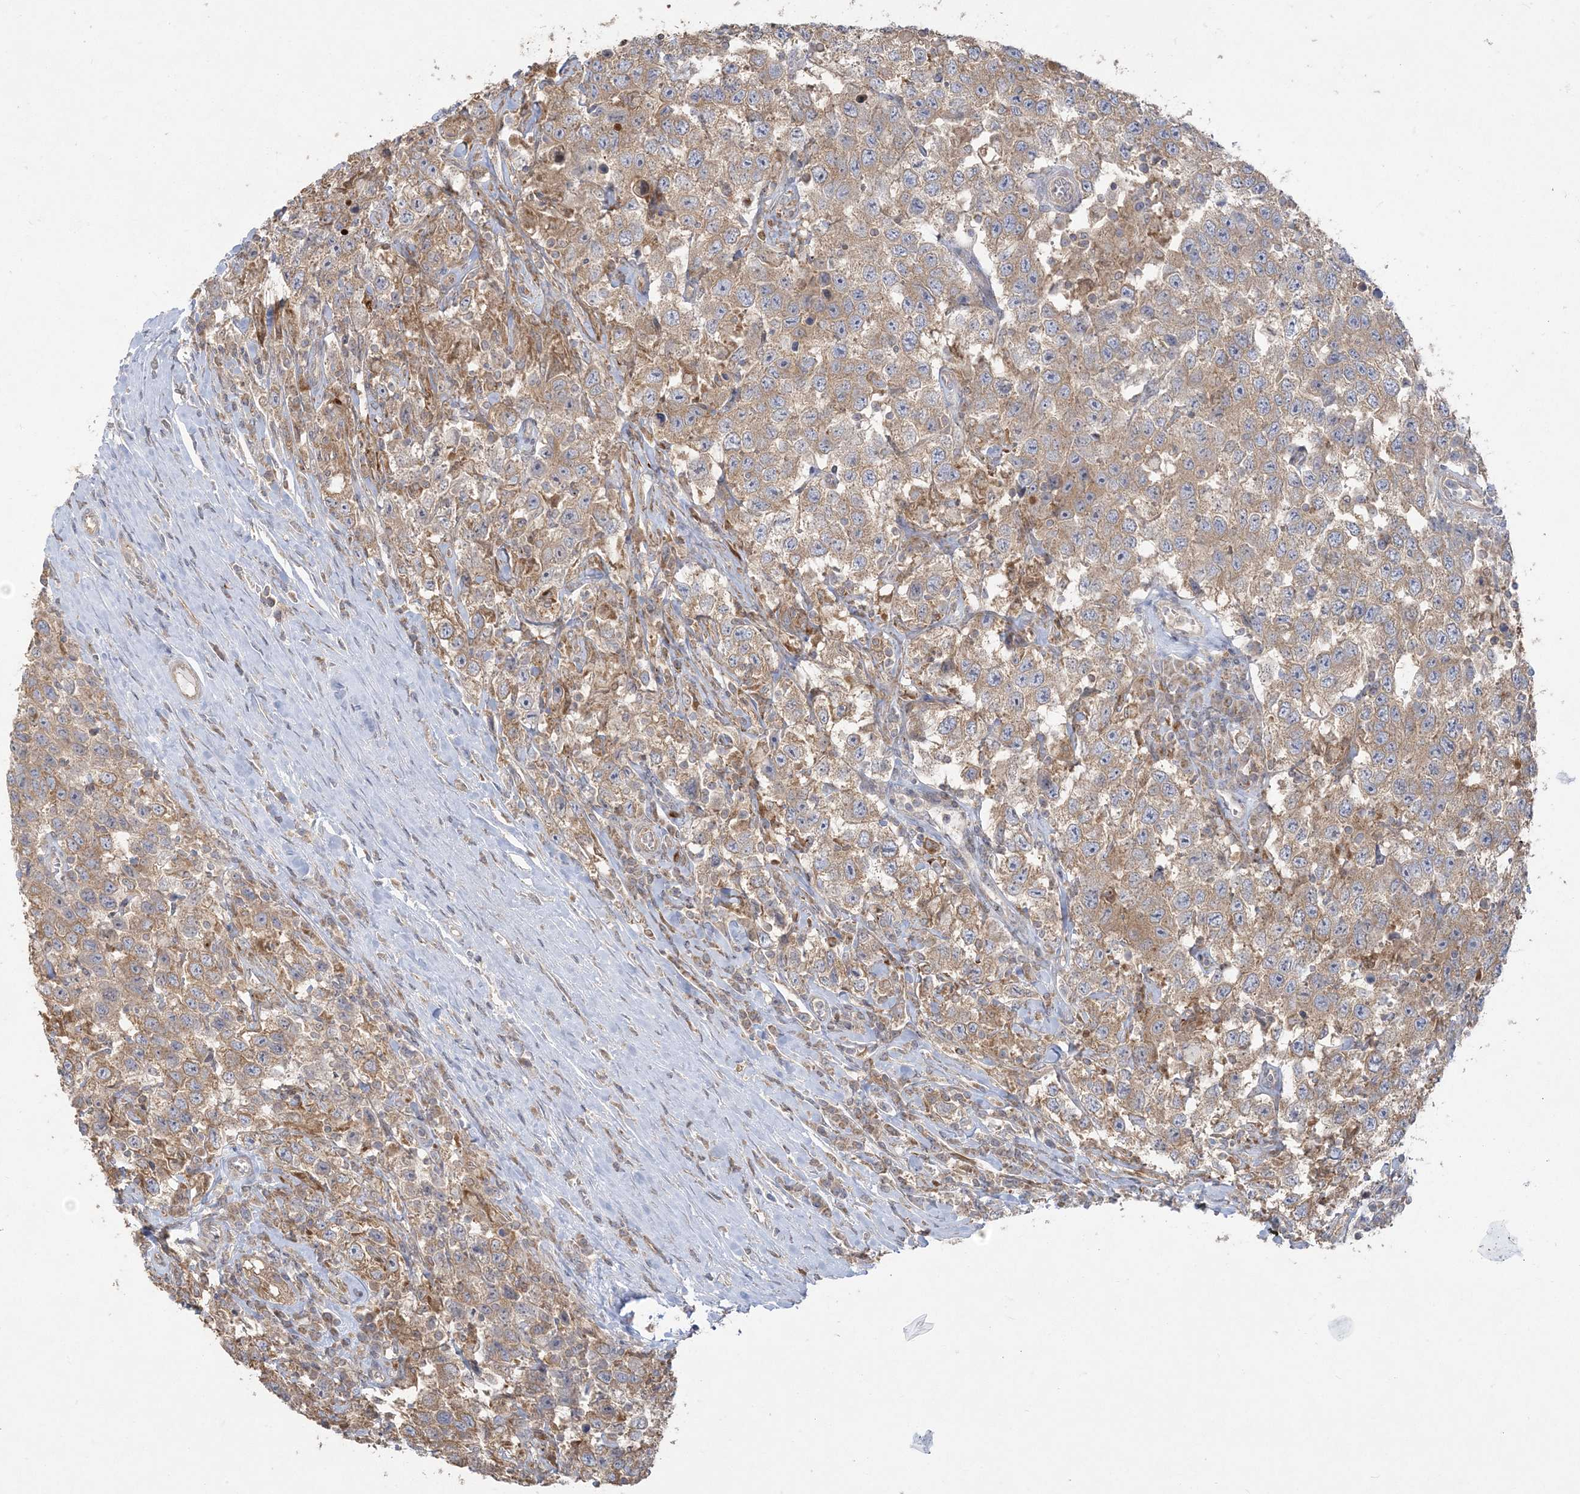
{"staining": {"intensity": "moderate", "quantity": ">75%", "location": "cytoplasmic/membranous"}, "tissue": "testis cancer", "cell_type": "Tumor cells", "image_type": "cancer", "snomed": [{"axis": "morphology", "description": "Seminoma, NOS"}, {"axis": "topography", "description": "Testis"}], "caption": "Immunohistochemistry (IHC) micrograph of neoplastic tissue: testis cancer (seminoma) stained using immunohistochemistry (IHC) demonstrates medium levels of moderate protein expression localized specifically in the cytoplasmic/membranous of tumor cells, appearing as a cytoplasmic/membranous brown color.", "gene": "ZC3H6", "patient": {"sex": "male", "age": 41}}